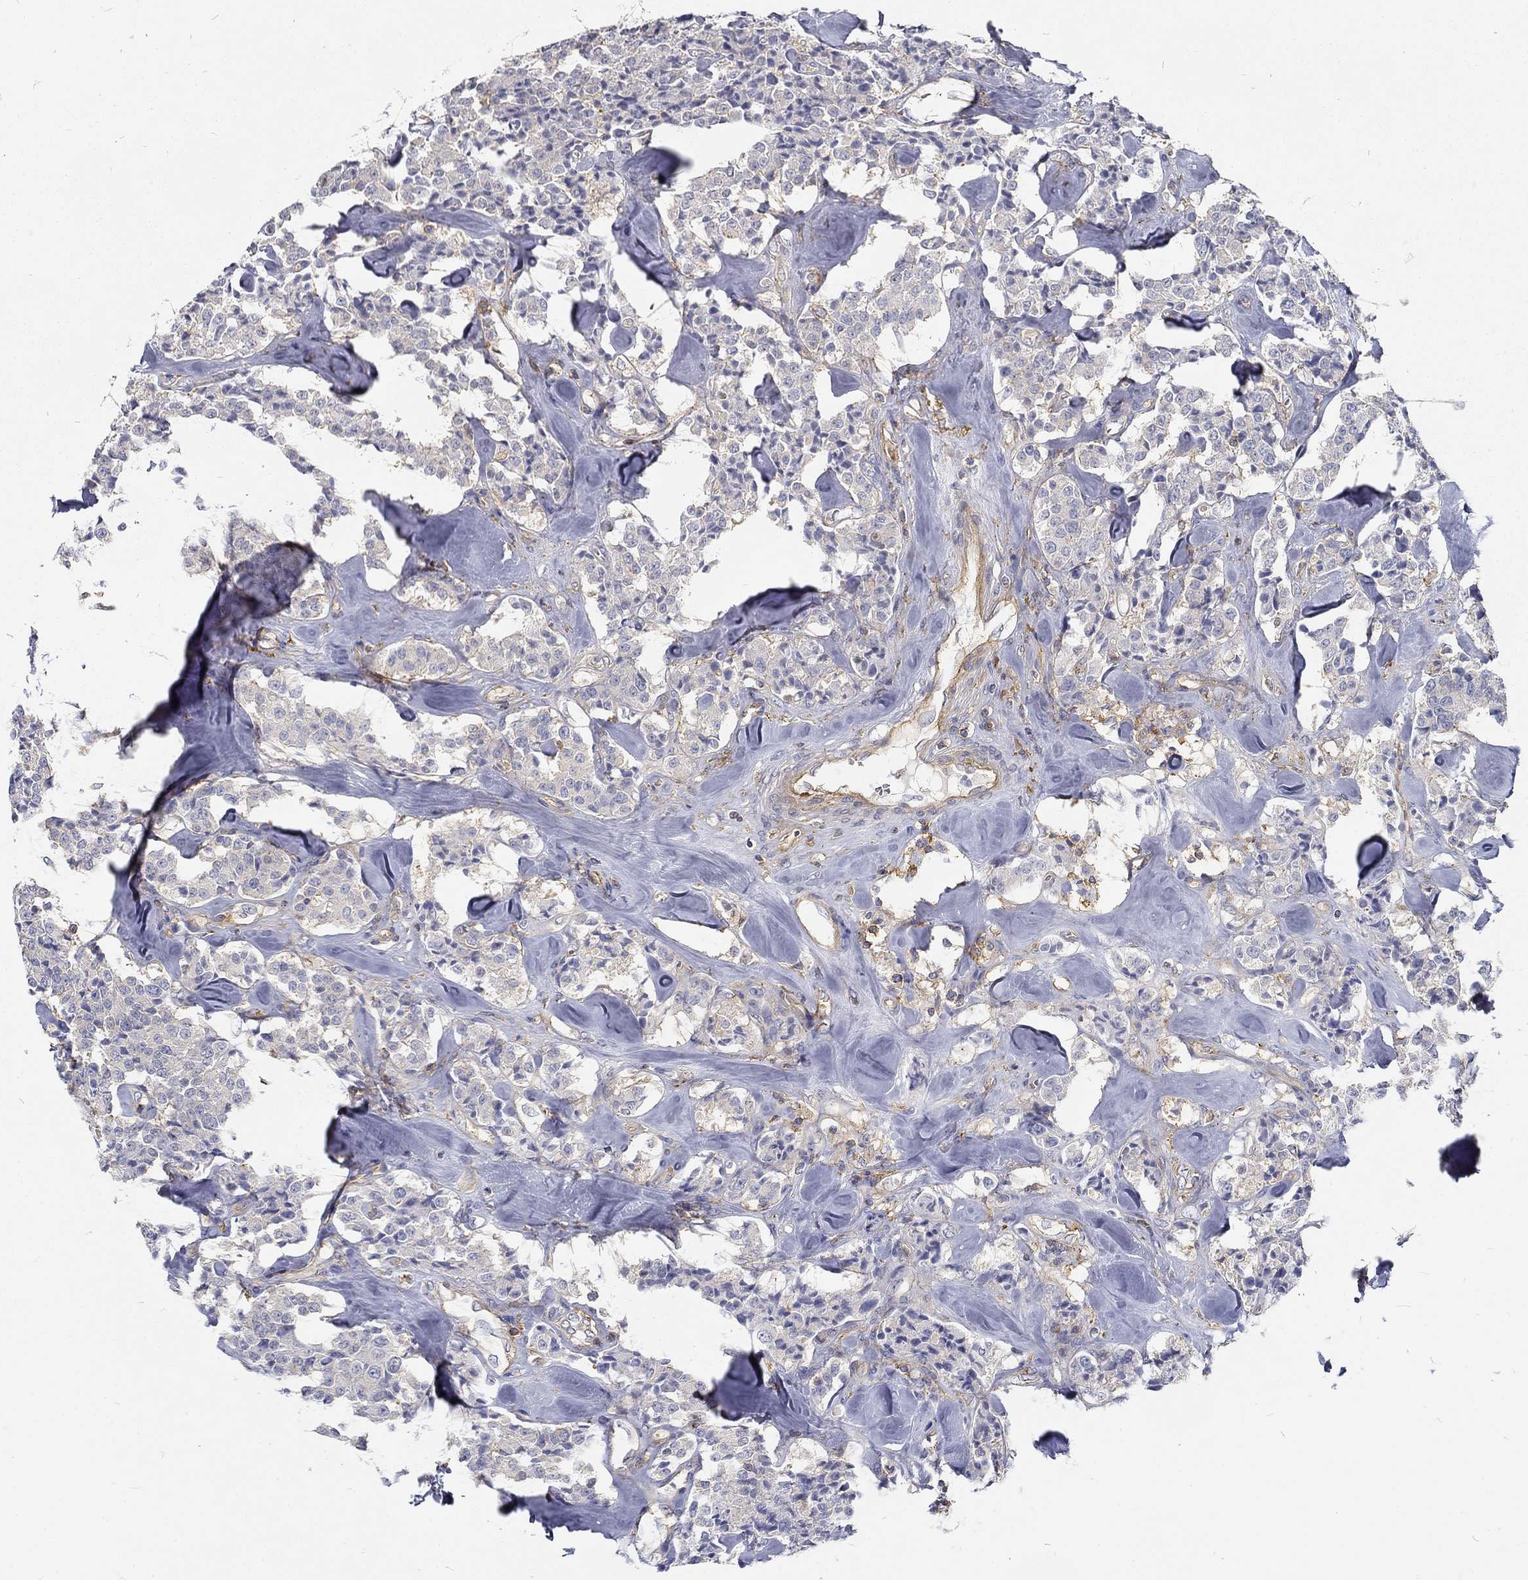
{"staining": {"intensity": "moderate", "quantity": "<25%", "location": "cytoplasmic/membranous"}, "tissue": "carcinoid", "cell_type": "Tumor cells", "image_type": "cancer", "snomed": [{"axis": "morphology", "description": "Carcinoid, malignant, NOS"}, {"axis": "topography", "description": "Pancreas"}], "caption": "IHC micrograph of neoplastic tissue: human carcinoid stained using immunohistochemistry (IHC) shows low levels of moderate protein expression localized specifically in the cytoplasmic/membranous of tumor cells, appearing as a cytoplasmic/membranous brown color.", "gene": "MTMR11", "patient": {"sex": "male", "age": 41}}